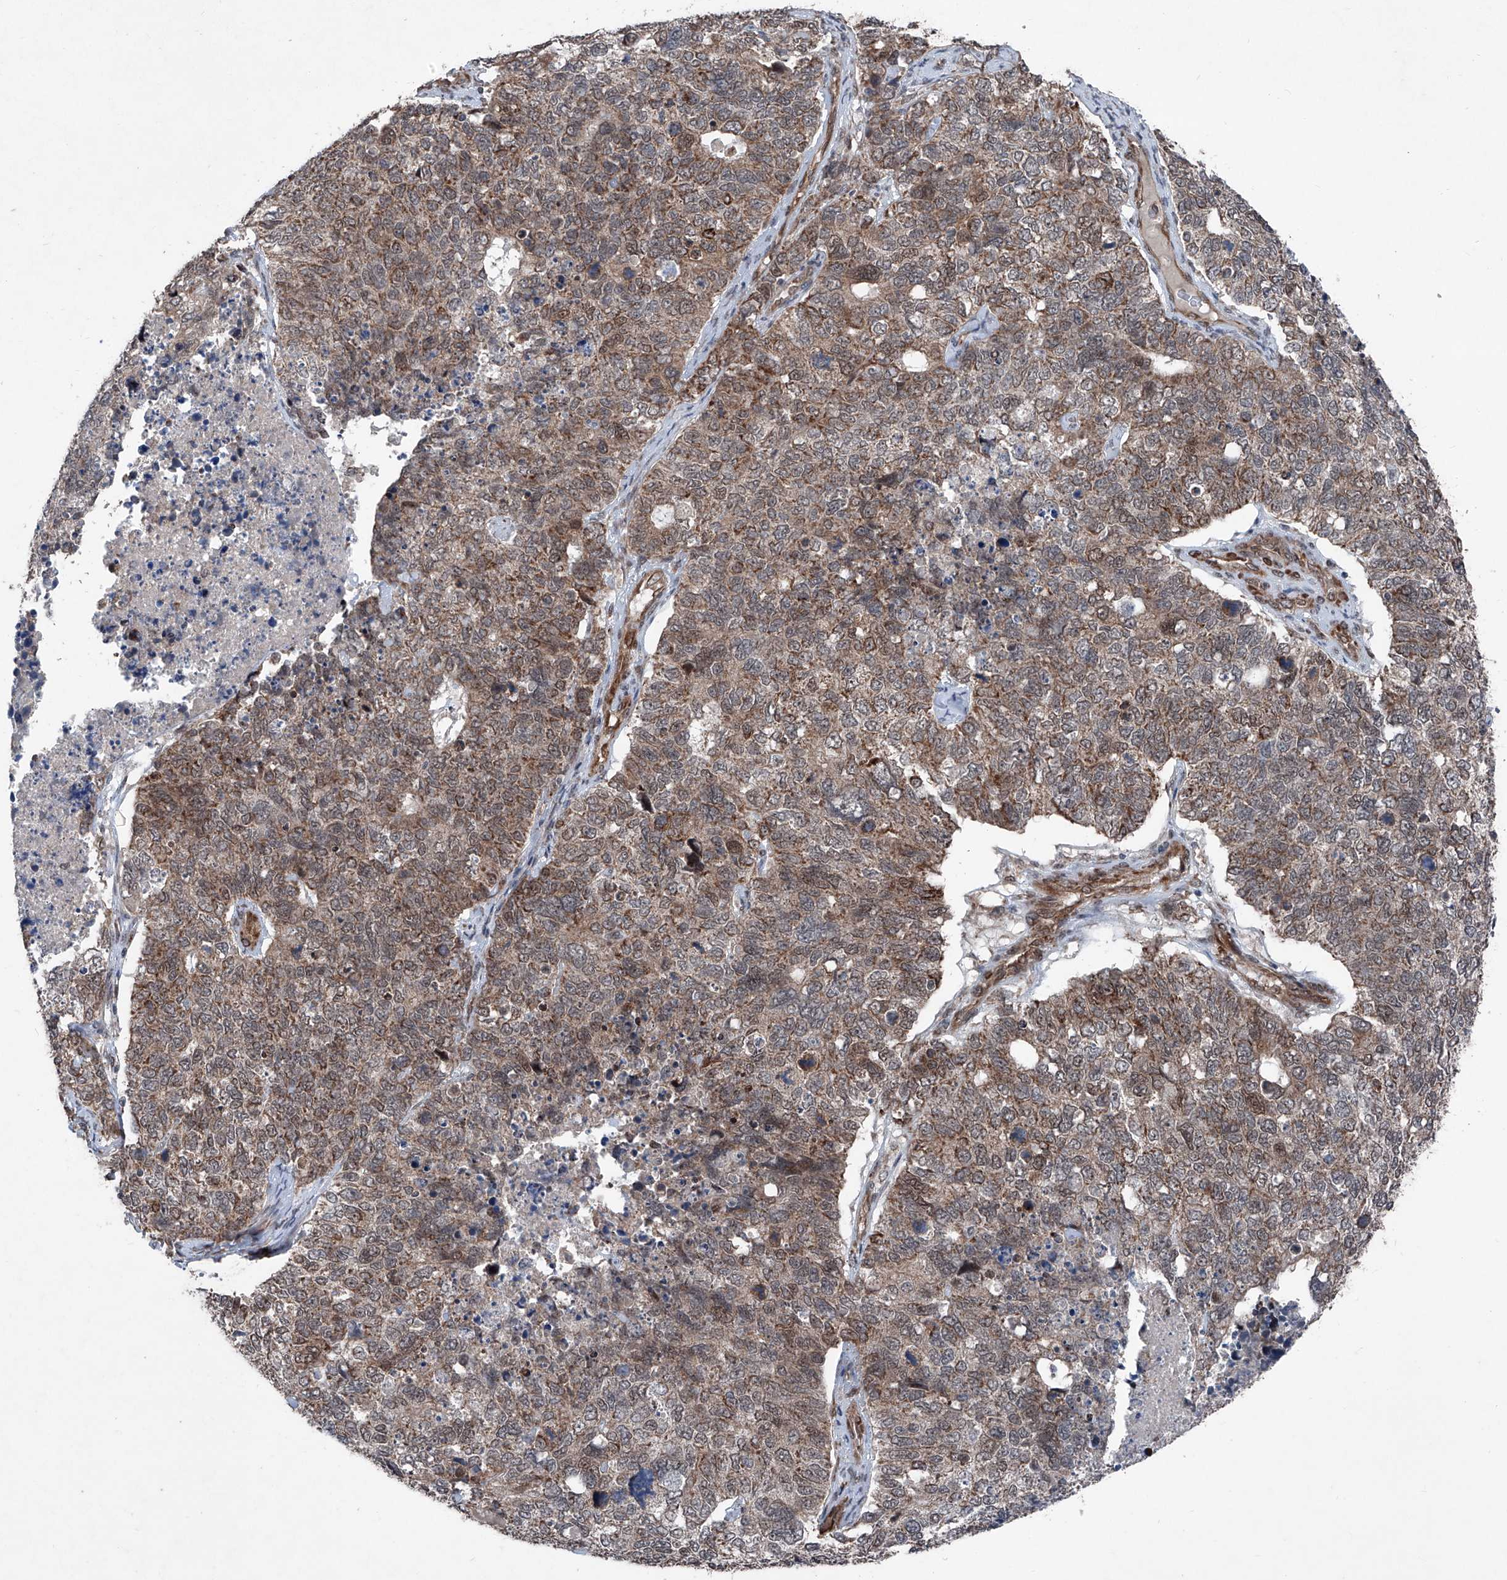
{"staining": {"intensity": "moderate", "quantity": ">75%", "location": "cytoplasmic/membranous"}, "tissue": "cervical cancer", "cell_type": "Tumor cells", "image_type": "cancer", "snomed": [{"axis": "morphology", "description": "Squamous cell carcinoma, NOS"}, {"axis": "topography", "description": "Cervix"}], "caption": "This photomicrograph shows IHC staining of human cervical cancer (squamous cell carcinoma), with medium moderate cytoplasmic/membranous expression in approximately >75% of tumor cells.", "gene": "COA7", "patient": {"sex": "female", "age": 63}}